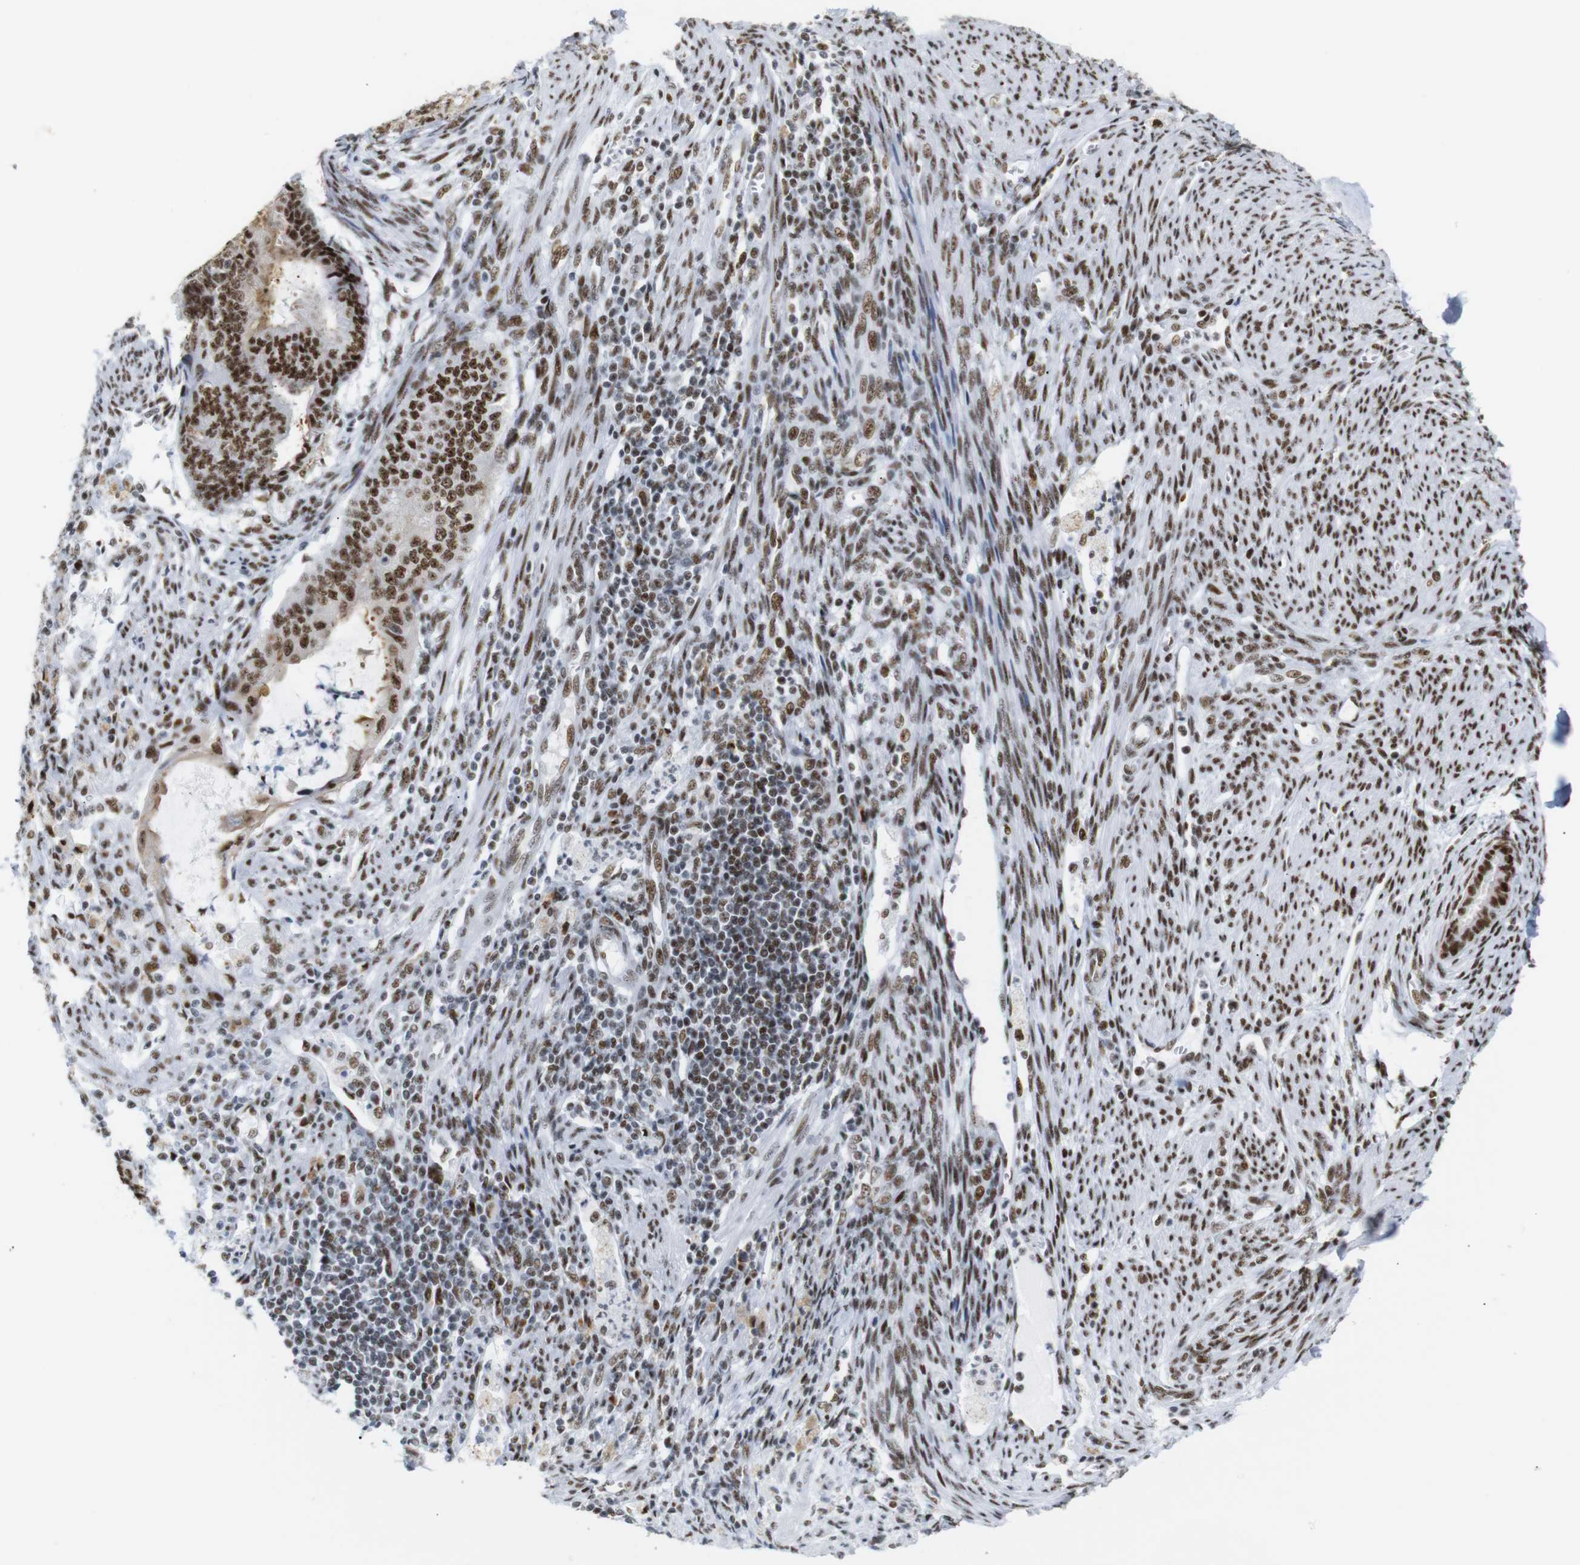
{"staining": {"intensity": "strong", "quantity": ">75%", "location": "nuclear"}, "tissue": "cervical cancer", "cell_type": "Tumor cells", "image_type": "cancer", "snomed": [{"axis": "morphology", "description": "Normal tissue, NOS"}, {"axis": "morphology", "description": "Adenocarcinoma, NOS"}, {"axis": "topography", "description": "Cervix"}, {"axis": "topography", "description": "Endometrium"}], "caption": "Cervical cancer stained for a protein reveals strong nuclear positivity in tumor cells.", "gene": "TRA2B", "patient": {"sex": "female", "age": 86}}